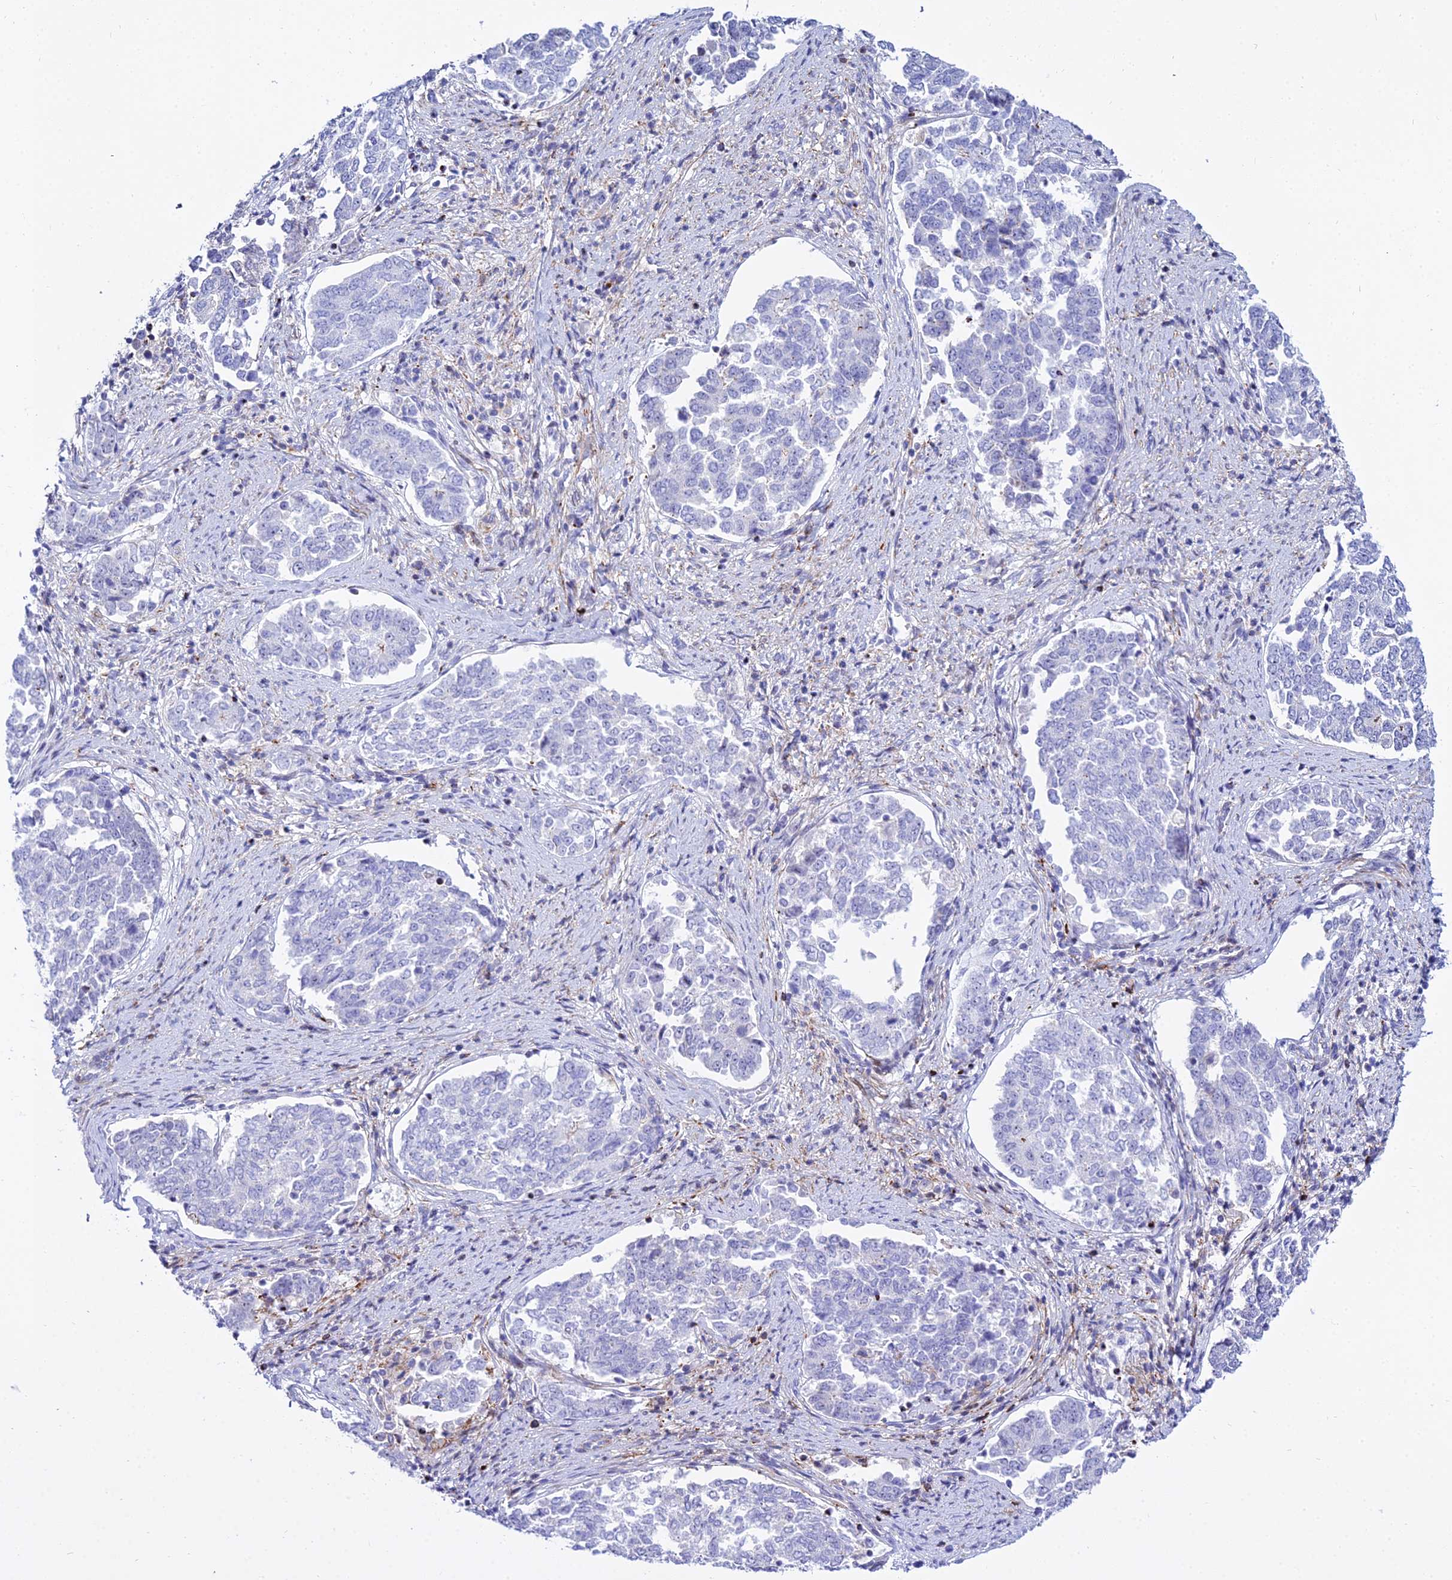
{"staining": {"intensity": "negative", "quantity": "none", "location": "none"}, "tissue": "endometrial cancer", "cell_type": "Tumor cells", "image_type": "cancer", "snomed": [{"axis": "morphology", "description": "Adenocarcinoma, NOS"}, {"axis": "topography", "description": "Endometrium"}], "caption": "Endometrial cancer (adenocarcinoma) stained for a protein using immunohistochemistry (IHC) displays no staining tumor cells.", "gene": "DLX1", "patient": {"sex": "female", "age": 80}}